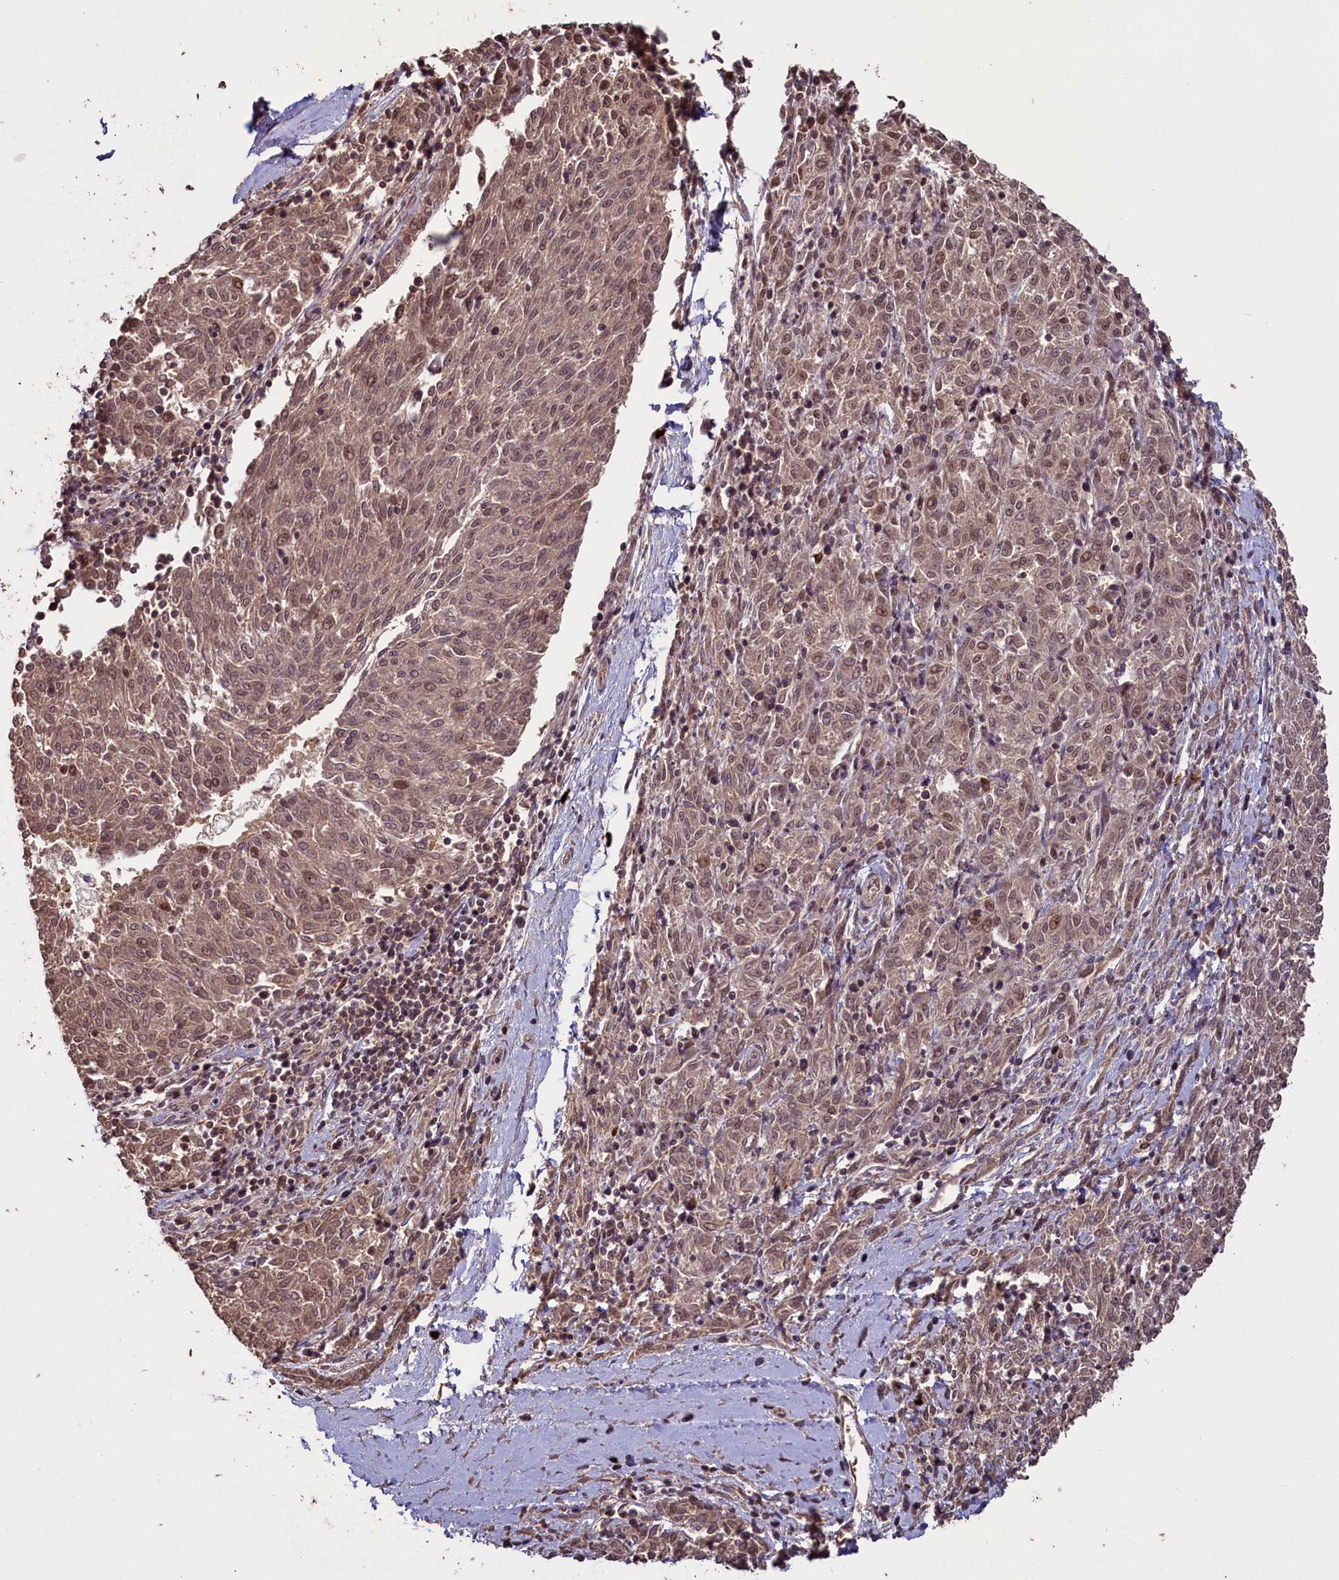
{"staining": {"intensity": "moderate", "quantity": ">75%", "location": "cytoplasmic/membranous,nuclear"}, "tissue": "melanoma", "cell_type": "Tumor cells", "image_type": "cancer", "snomed": [{"axis": "morphology", "description": "Malignant melanoma, NOS"}, {"axis": "topography", "description": "Skin"}], "caption": "Human malignant melanoma stained with a protein marker reveals moderate staining in tumor cells.", "gene": "NAE1", "patient": {"sex": "female", "age": 72}}